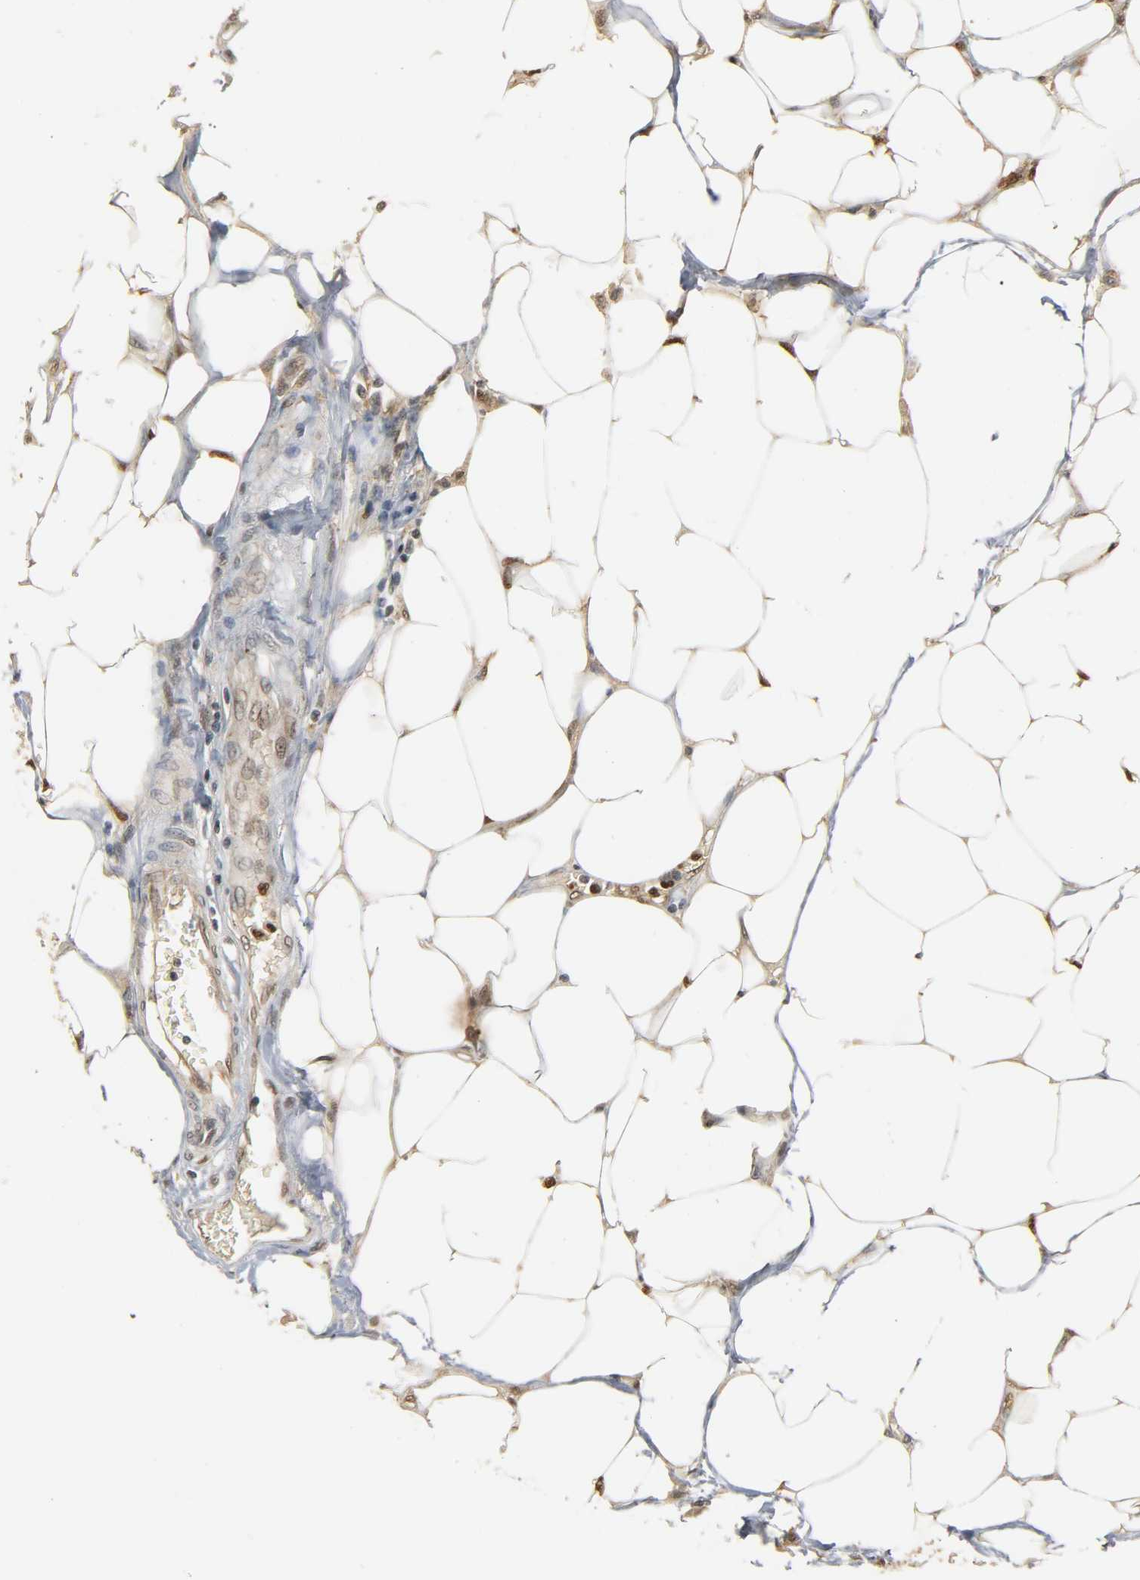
{"staining": {"intensity": "weak", "quantity": ">75%", "location": "nuclear"}, "tissue": "colorectal cancer", "cell_type": "Tumor cells", "image_type": "cancer", "snomed": [{"axis": "morphology", "description": "Adenocarcinoma, NOS"}, {"axis": "topography", "description": "Colon"}], "caption": "Immunohistochemistry (DAB) staining of colorectal cancer (adenocarcinoma) displays weak nuclear protein expression in about >75% of tumor cells. (Brightfield microscopy of DAB IHC at high magnification).", "gene": "ZFPM2", "patient": {"sex": "female", "age": 86}}